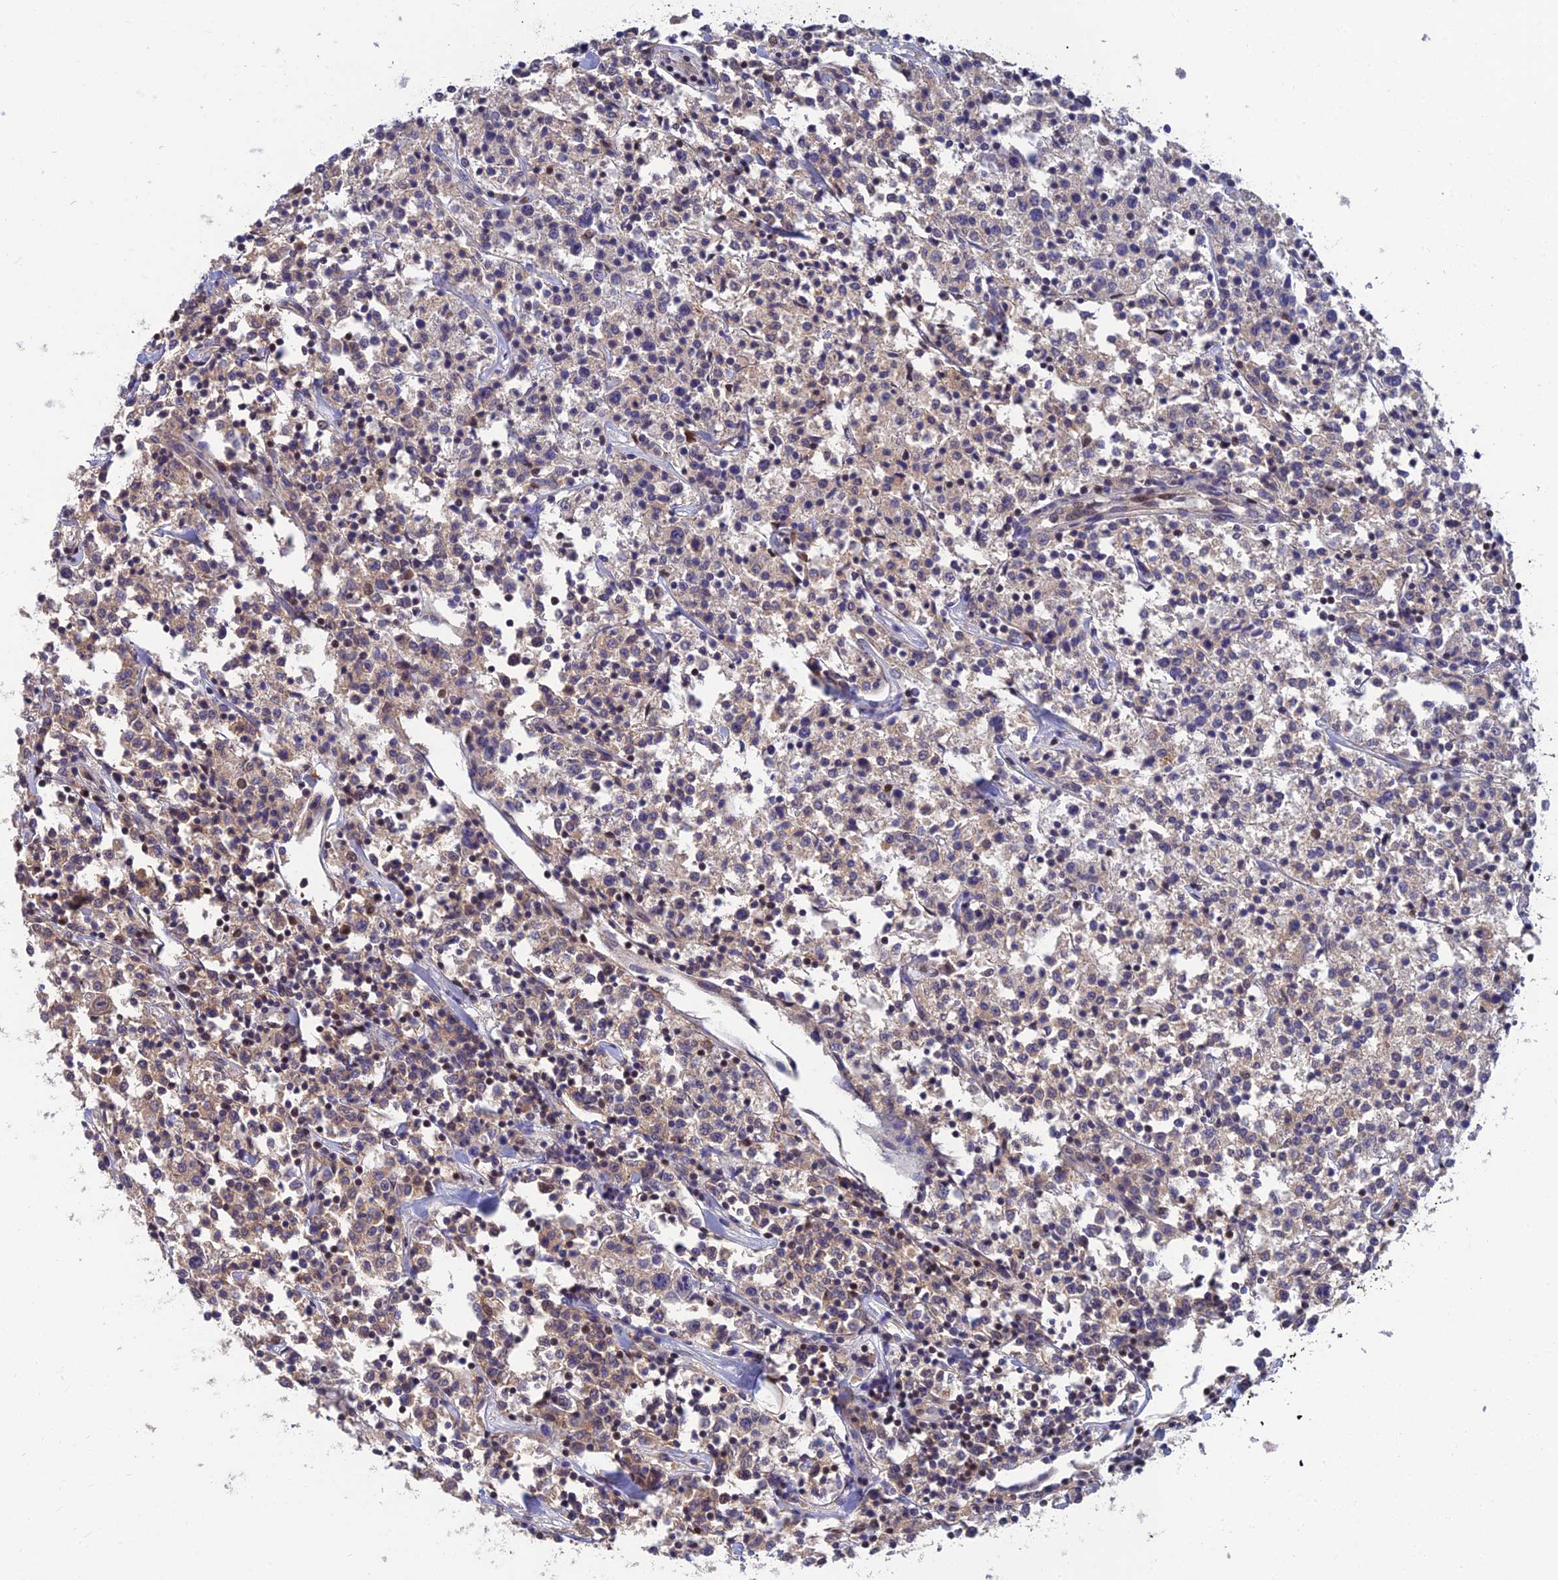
{"staining": {"intensity": "weak", "quantity": "25%-75%", "location": "cytoplasmic/membranous"}, "tissue": "lymphoma", "cell_type": "Tumor cells", "image_type": "cancer", "snomed": [{"axis": "morphology", "description": "Malignant lymphoma, non-Hodgkin's type, Low grade"}, {"axis": "topography", "description": "Small intestine"}], "caption": "IHC (DAB) staining of human lymphoma shows weak cytoplasmic/membranous protein positivity in about 25%-75% of tumor cells. The staining is performed using DAB brown chromogen to label protein expression. The nuclei are counter-stained blue using hematoxylin.", "gene": "DNPEP", "patient": {"sex": "female", "age": 59}}